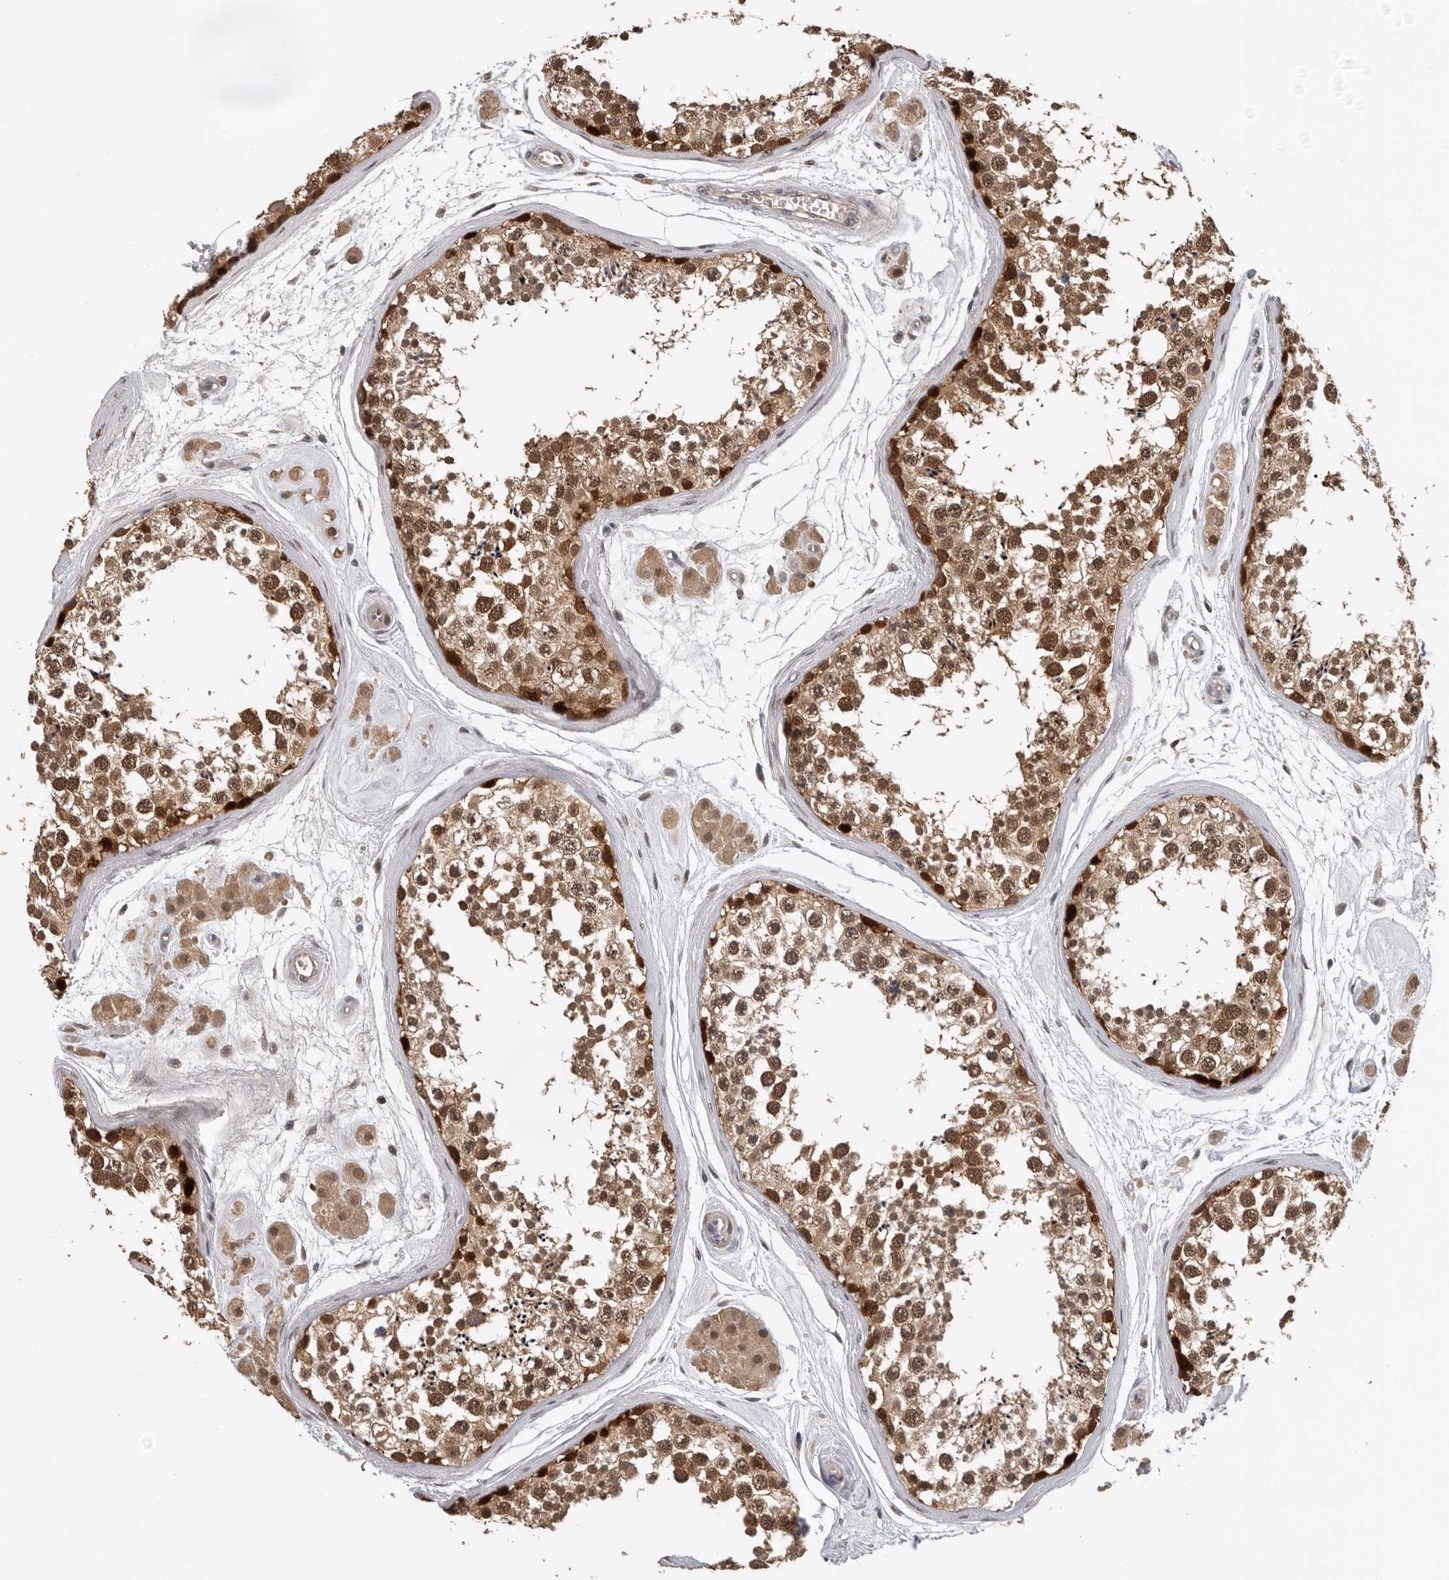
{"staining": {"intensity": "strong", "quantity": ">75%", "location": "cytoplasmic/membranous,nuclear"}, "tissue": "testis", "cell_type": "Cells in seminiferous ducts", "image_type": "normal", "snomed": [{"axis": "morphology", "description": "Normal tissue, NOS"}, {"axis": "topography", "description": "Testis"}], "caption": "Immunohistochemical staining of benign human testis displays high levels of strong cytoplasmic/membranous,nuclear staining in about >75% of cells in seminiferous ducts.", "gene": "HENMT1", "patient": {"sex": "male", "age": 56}}